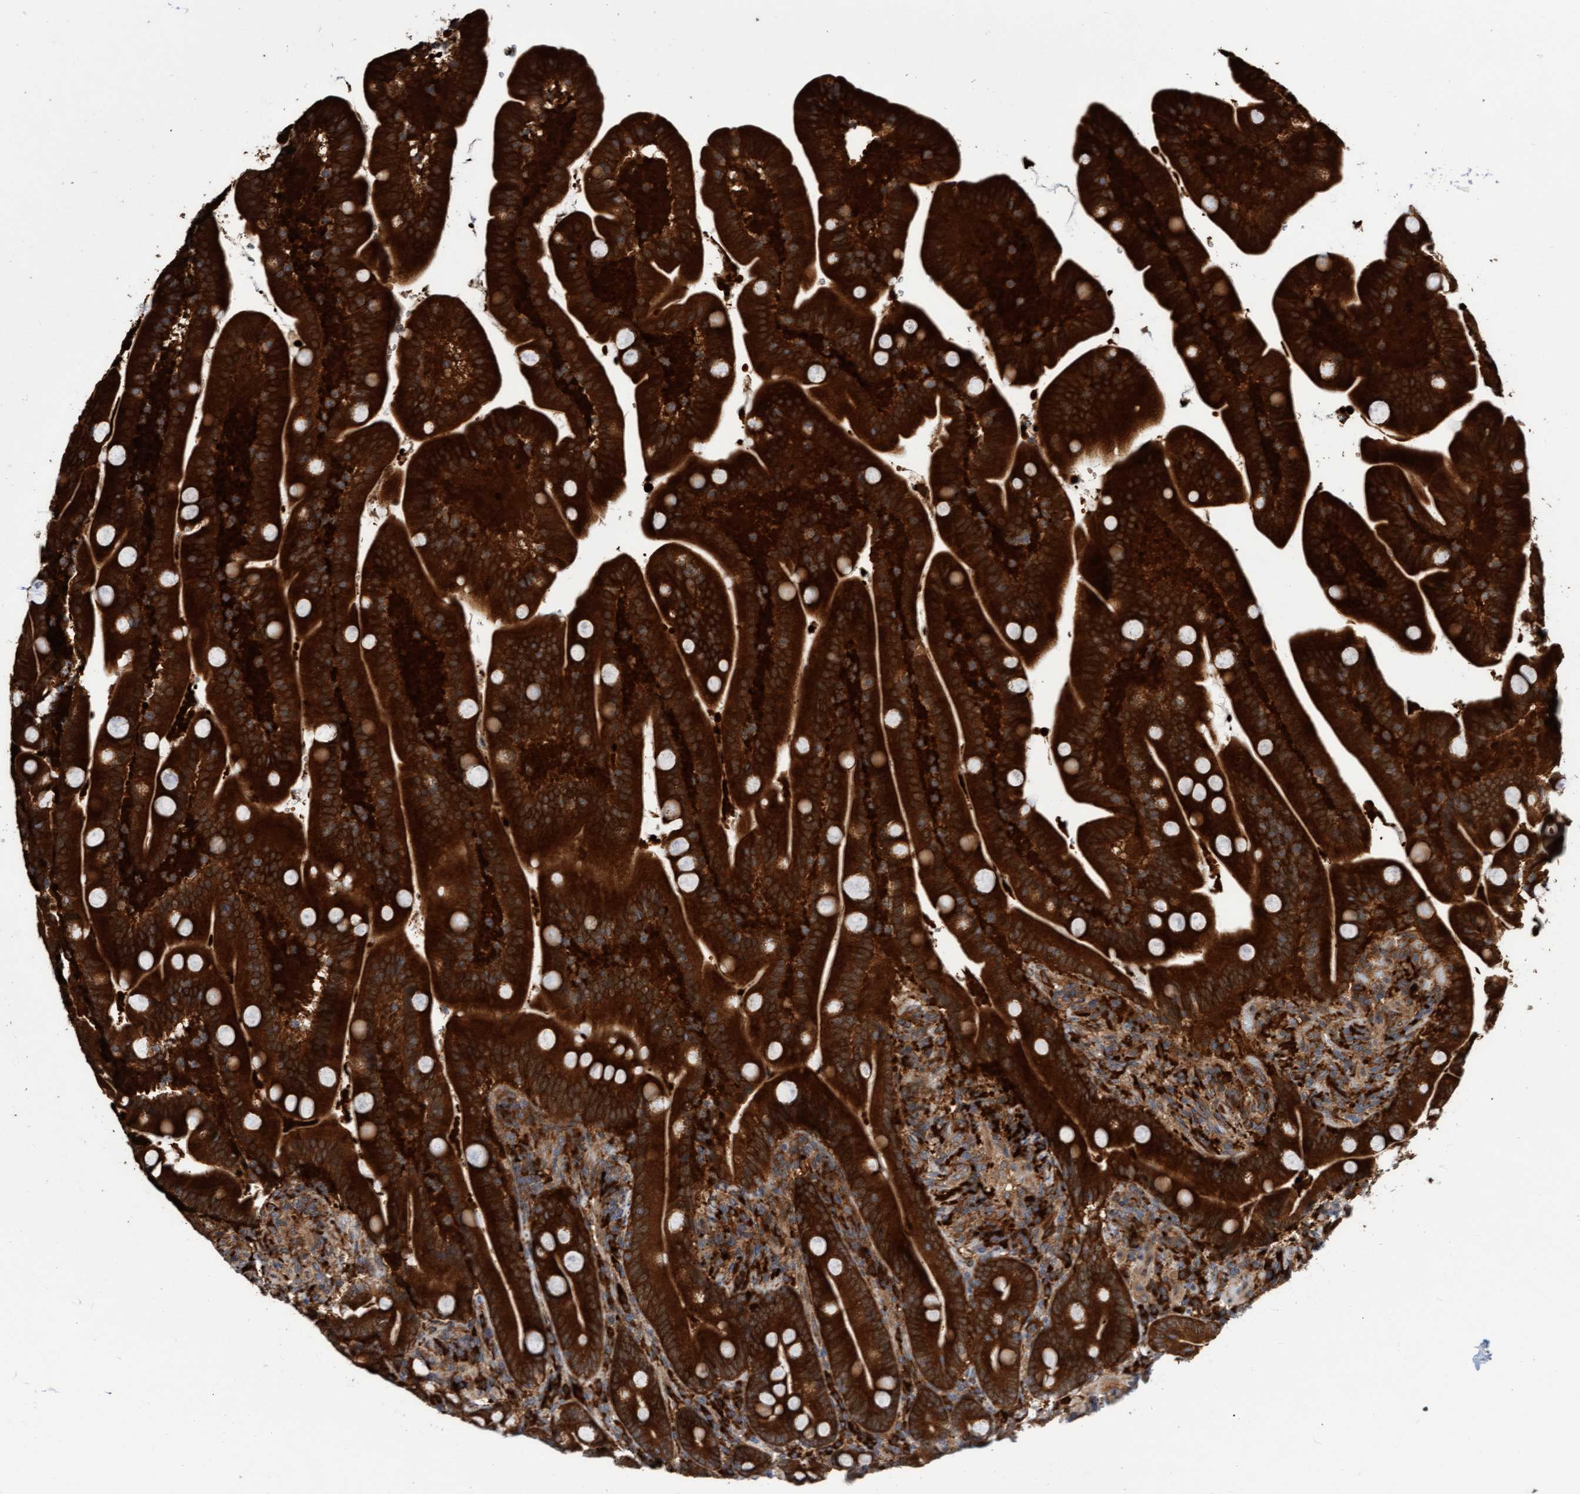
{"staining": {"intensity": "strong", "quantity": ">75%", "location": "cytoplasmic/membranous"}, "tissue": "duodenum", "cell_type": "Glandular cells", "image_type": "normal", "snomed": [{"axis": "morphology", "description": "Normal tissue, NOS"}, {"axis": "topography", "description": "Duodenum"}], "caption": "Glandular cells demonstrate strong cytoplasmic/membranous positivity in approximately >75% of cells in normal duodenum.", "gene": "KIAA0753", "patient": {"sex": "male", "age": 54}}